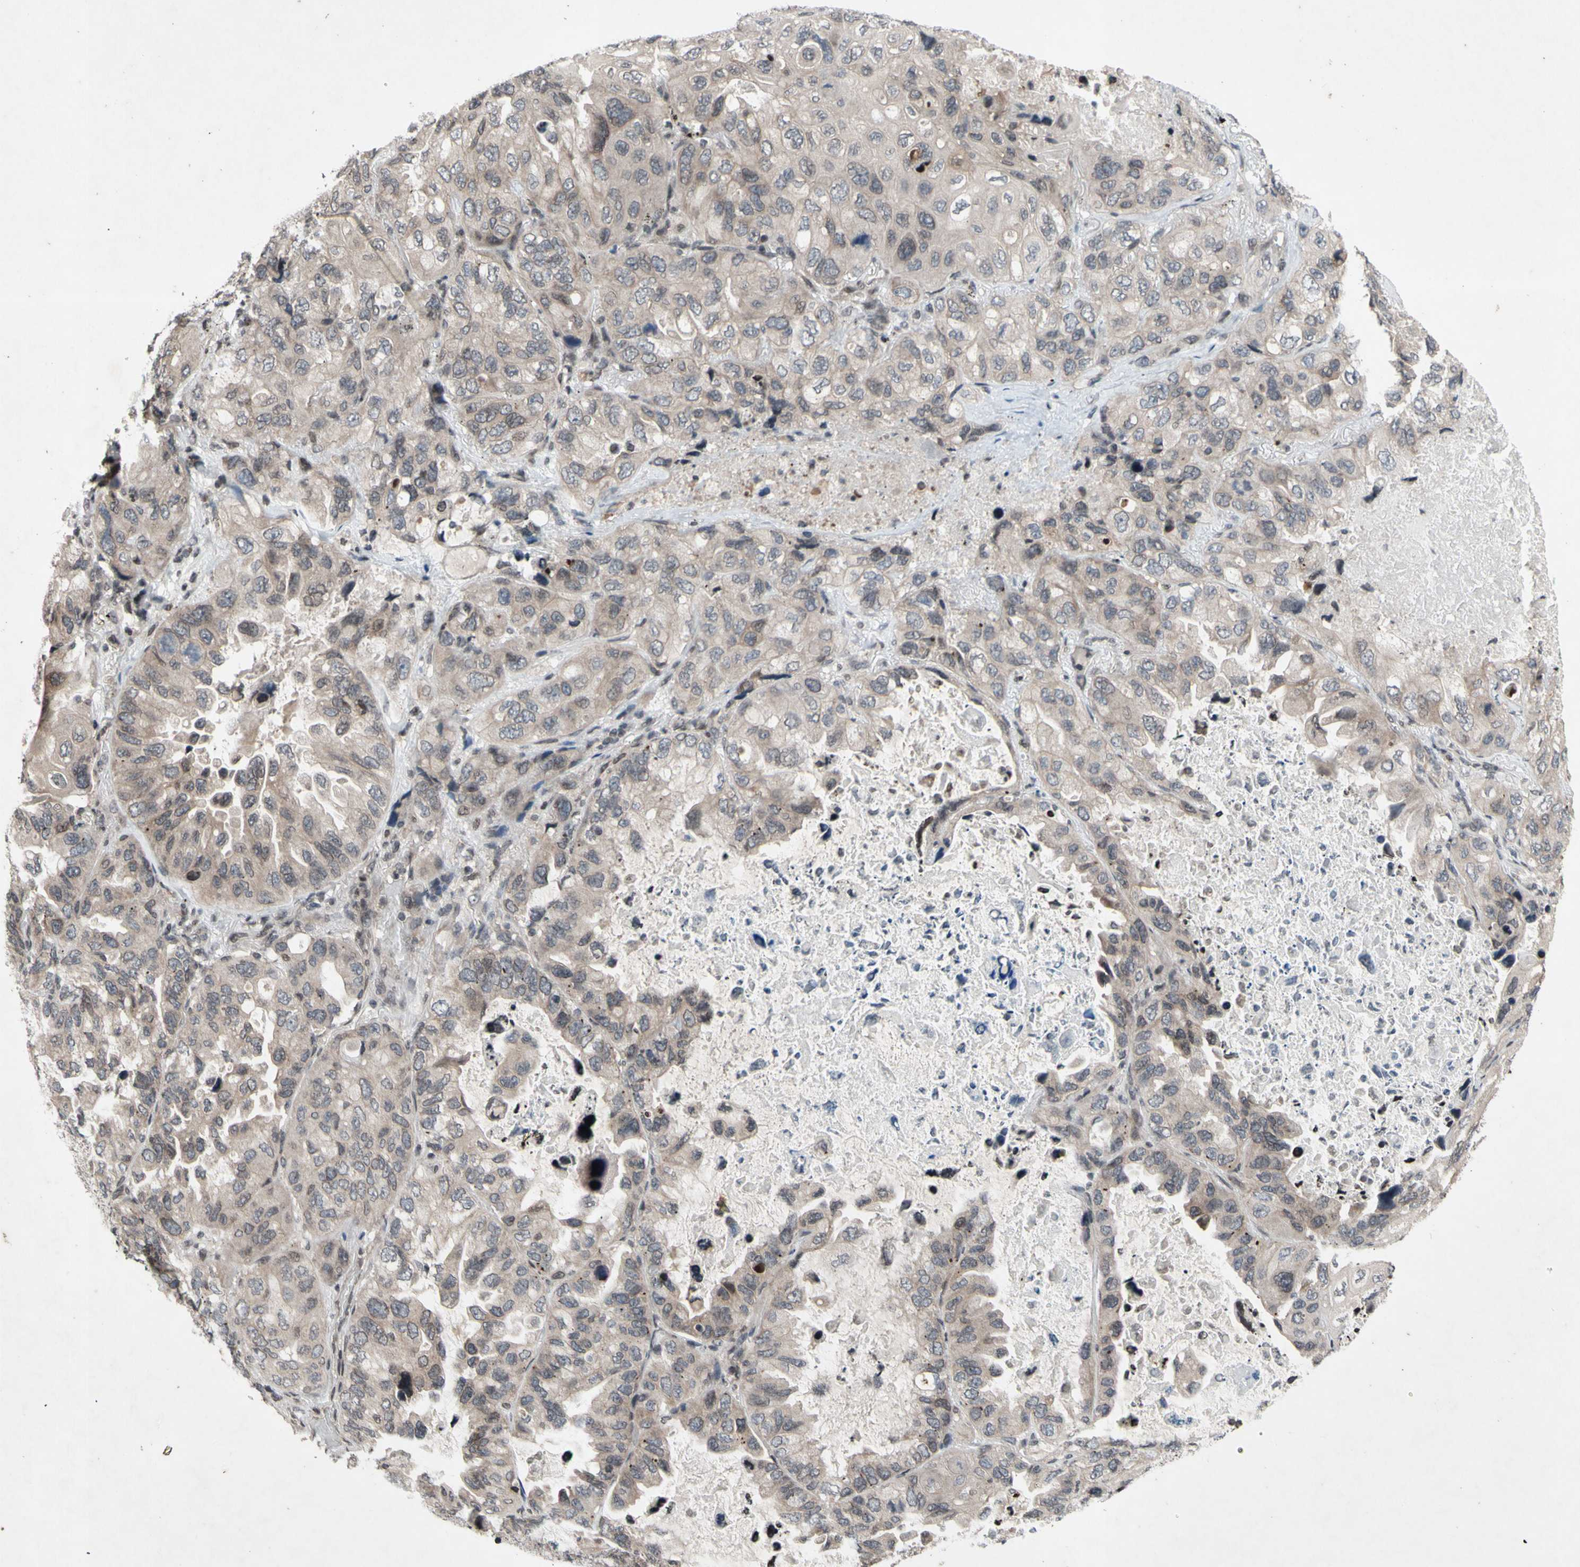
{"staining": {"intensity": "weak", "quantity": ">75%", "location": "cytoplasmic/membranous"}, "tissue": "lung cancer", "cell_type": "Tumor cells", "image_type": "cancer", "snomed": [{"axis": "morphology", "description": "Squamous cell carcinoma, NOS"}, {"axis": "topography", "description": "Lung"}], "caption": "A high-resolution micrograph shows immunohistochemistry (IHC) staining of lung cancer, which displays weak cytoplasmic/membranous expression in approximately >75% of tumor cells.", "gene": "XPO1", "patient": {"sex": "female", "age": 73}}